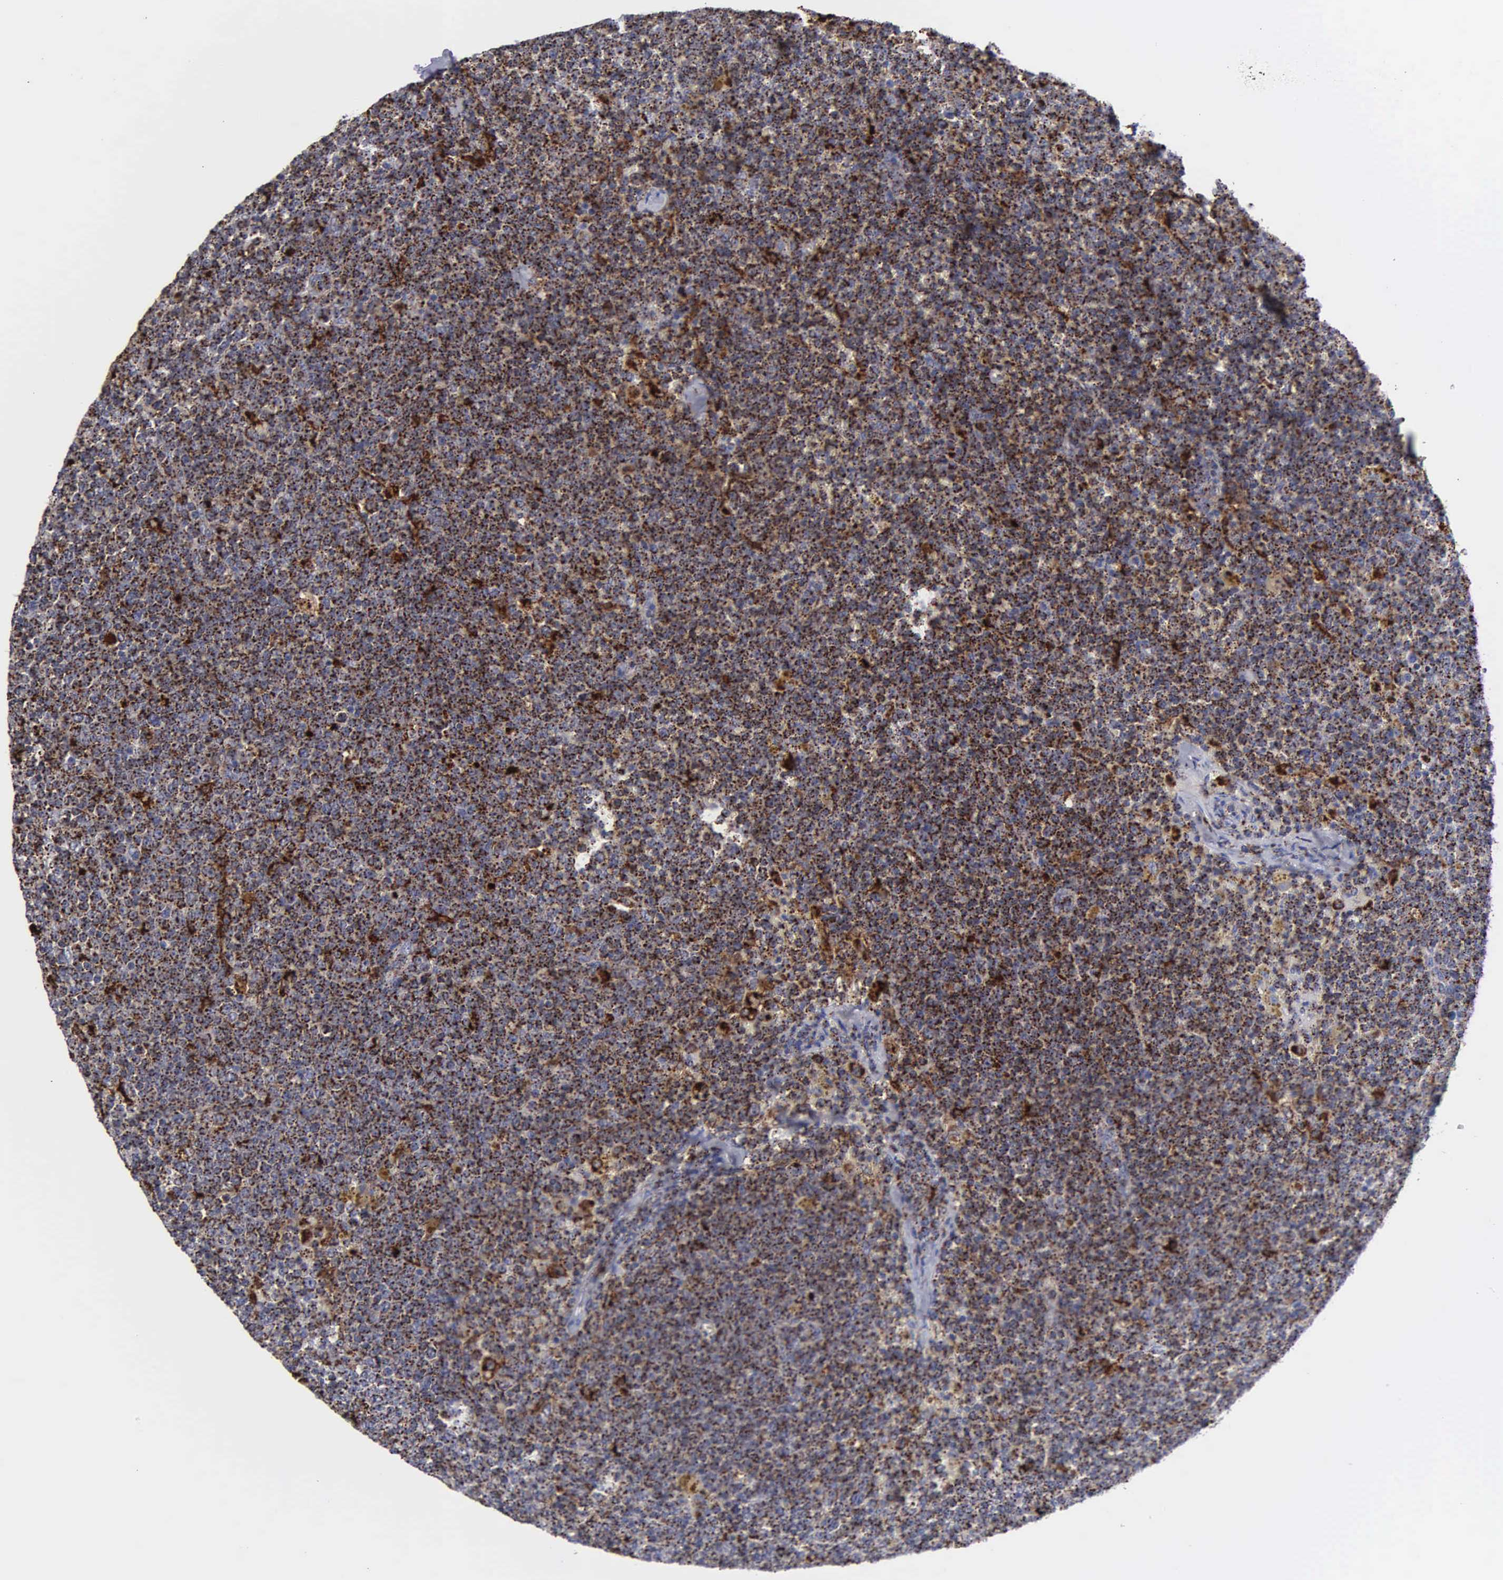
{"staining": {"intensity": "strong", "quantity": "25%-75%", "location": "cytoplasmic/membranous"}, "tissue": "lymphoma", "cell_type": "Tumor cells", "image_type": "cancer", "snomed": [{"axis": "morphology", "description": "Malignant lymphoma, non-Hodgkin's type, Low grade"}, {"axis": "topography", "description": "Lymph node"}], "caption": "Human malignant lymphoma, non-Hodgkin's type (low-grade) stained for a protein (brown) shows strong cytoplasmic/membranous positive positivity in about 25%-75% of tumor cells.", "gene": "CTSH", "patient": {"sex": "male", "age": 50}}